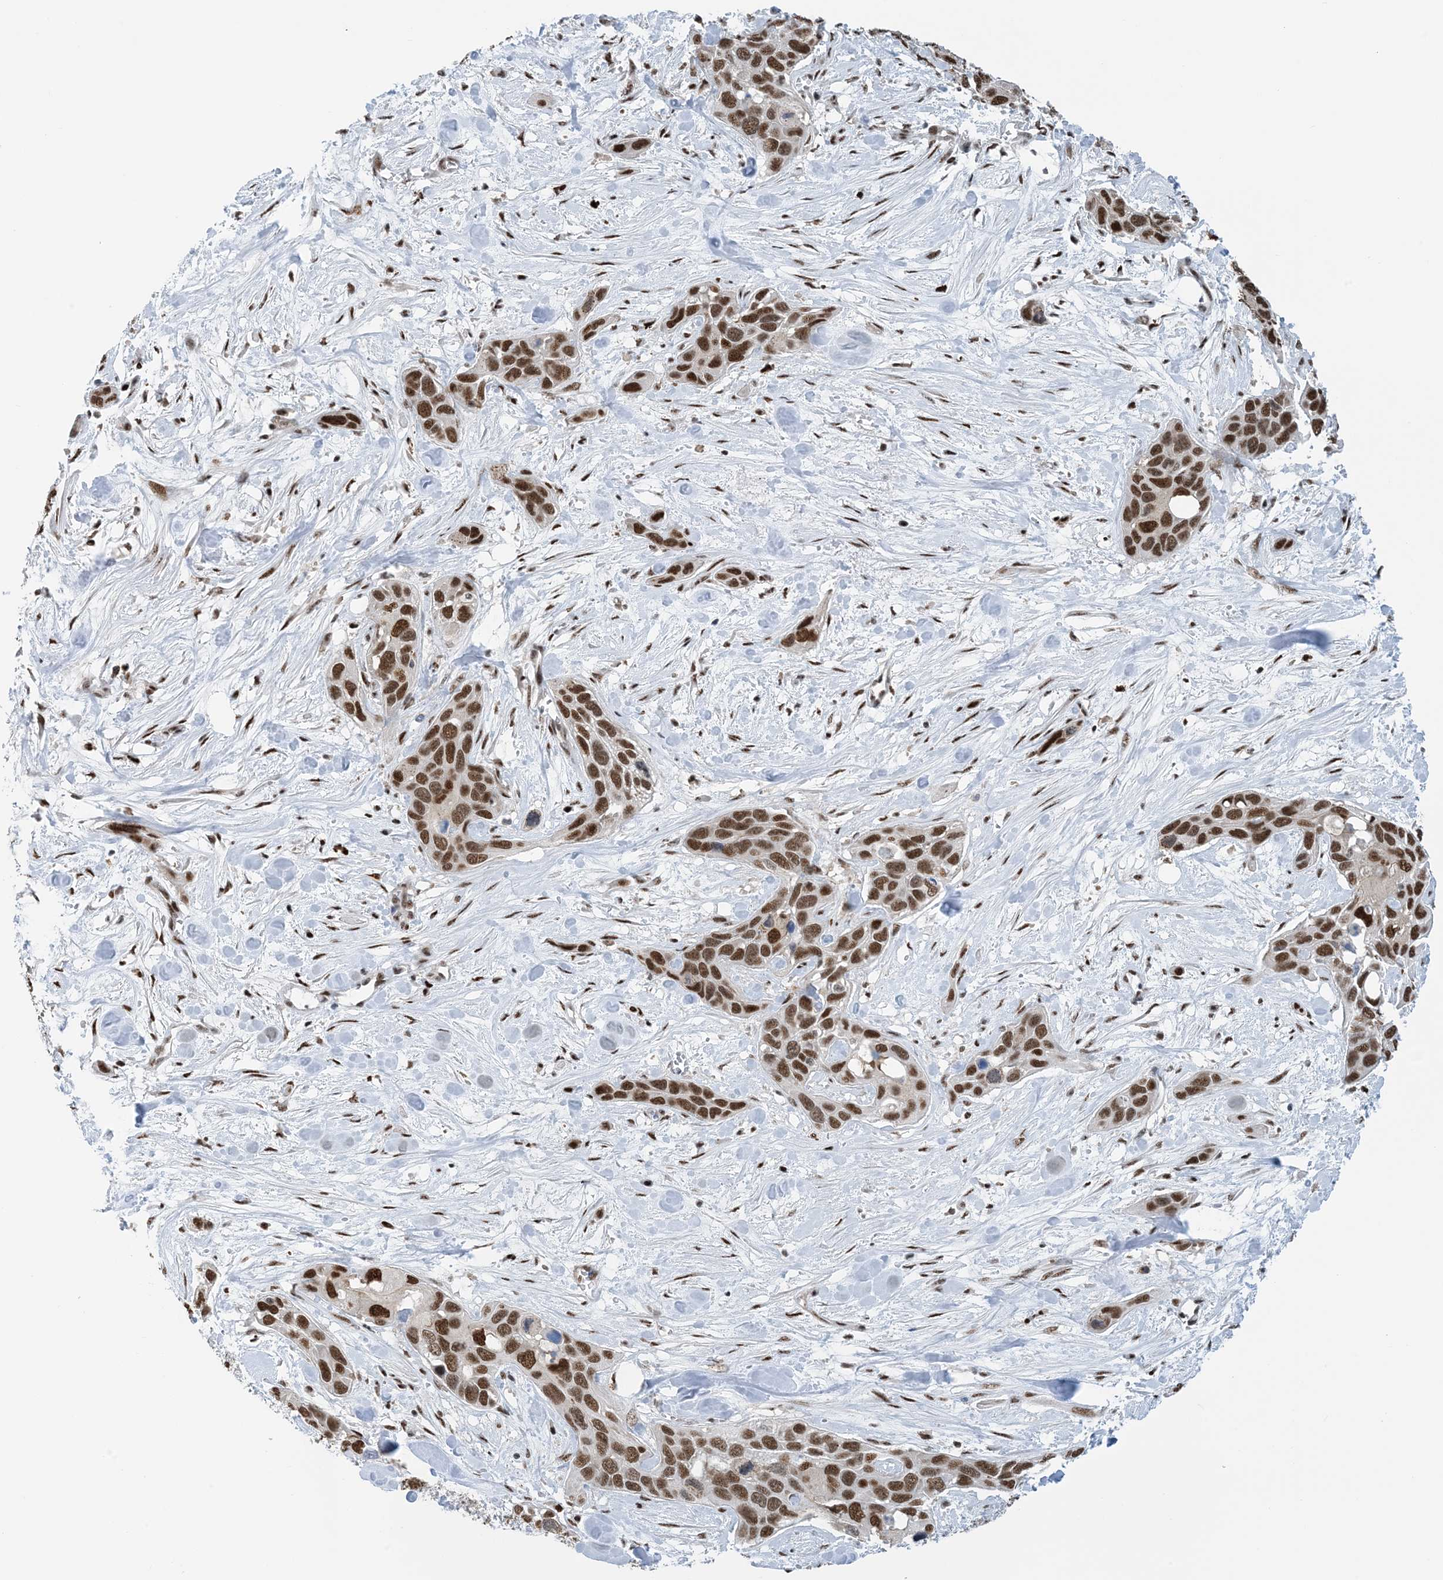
{"staining": {"intensity": "moderate", "quantity": ">75%", "location": "nuclear"}, "tissue": "pancreatic cancer", "cell_type": "Tumor cells", "image_type": "cancer", "snomed": [{"axis": "morphology", "description": "Adenocarcinoma, NOS"}, {"axis": "topography", "description": "Pancreas"}], "caption": "Immunohistochemistry (IHC) image of human adenocarcinoma (pancreatic) stained for a protein (brown), which reveals medium levels of moderate nuclear expression in approximately >75% of tumor cells.", "gene": "HEMK1", "patient": {"sex": "female", "age": 60}}